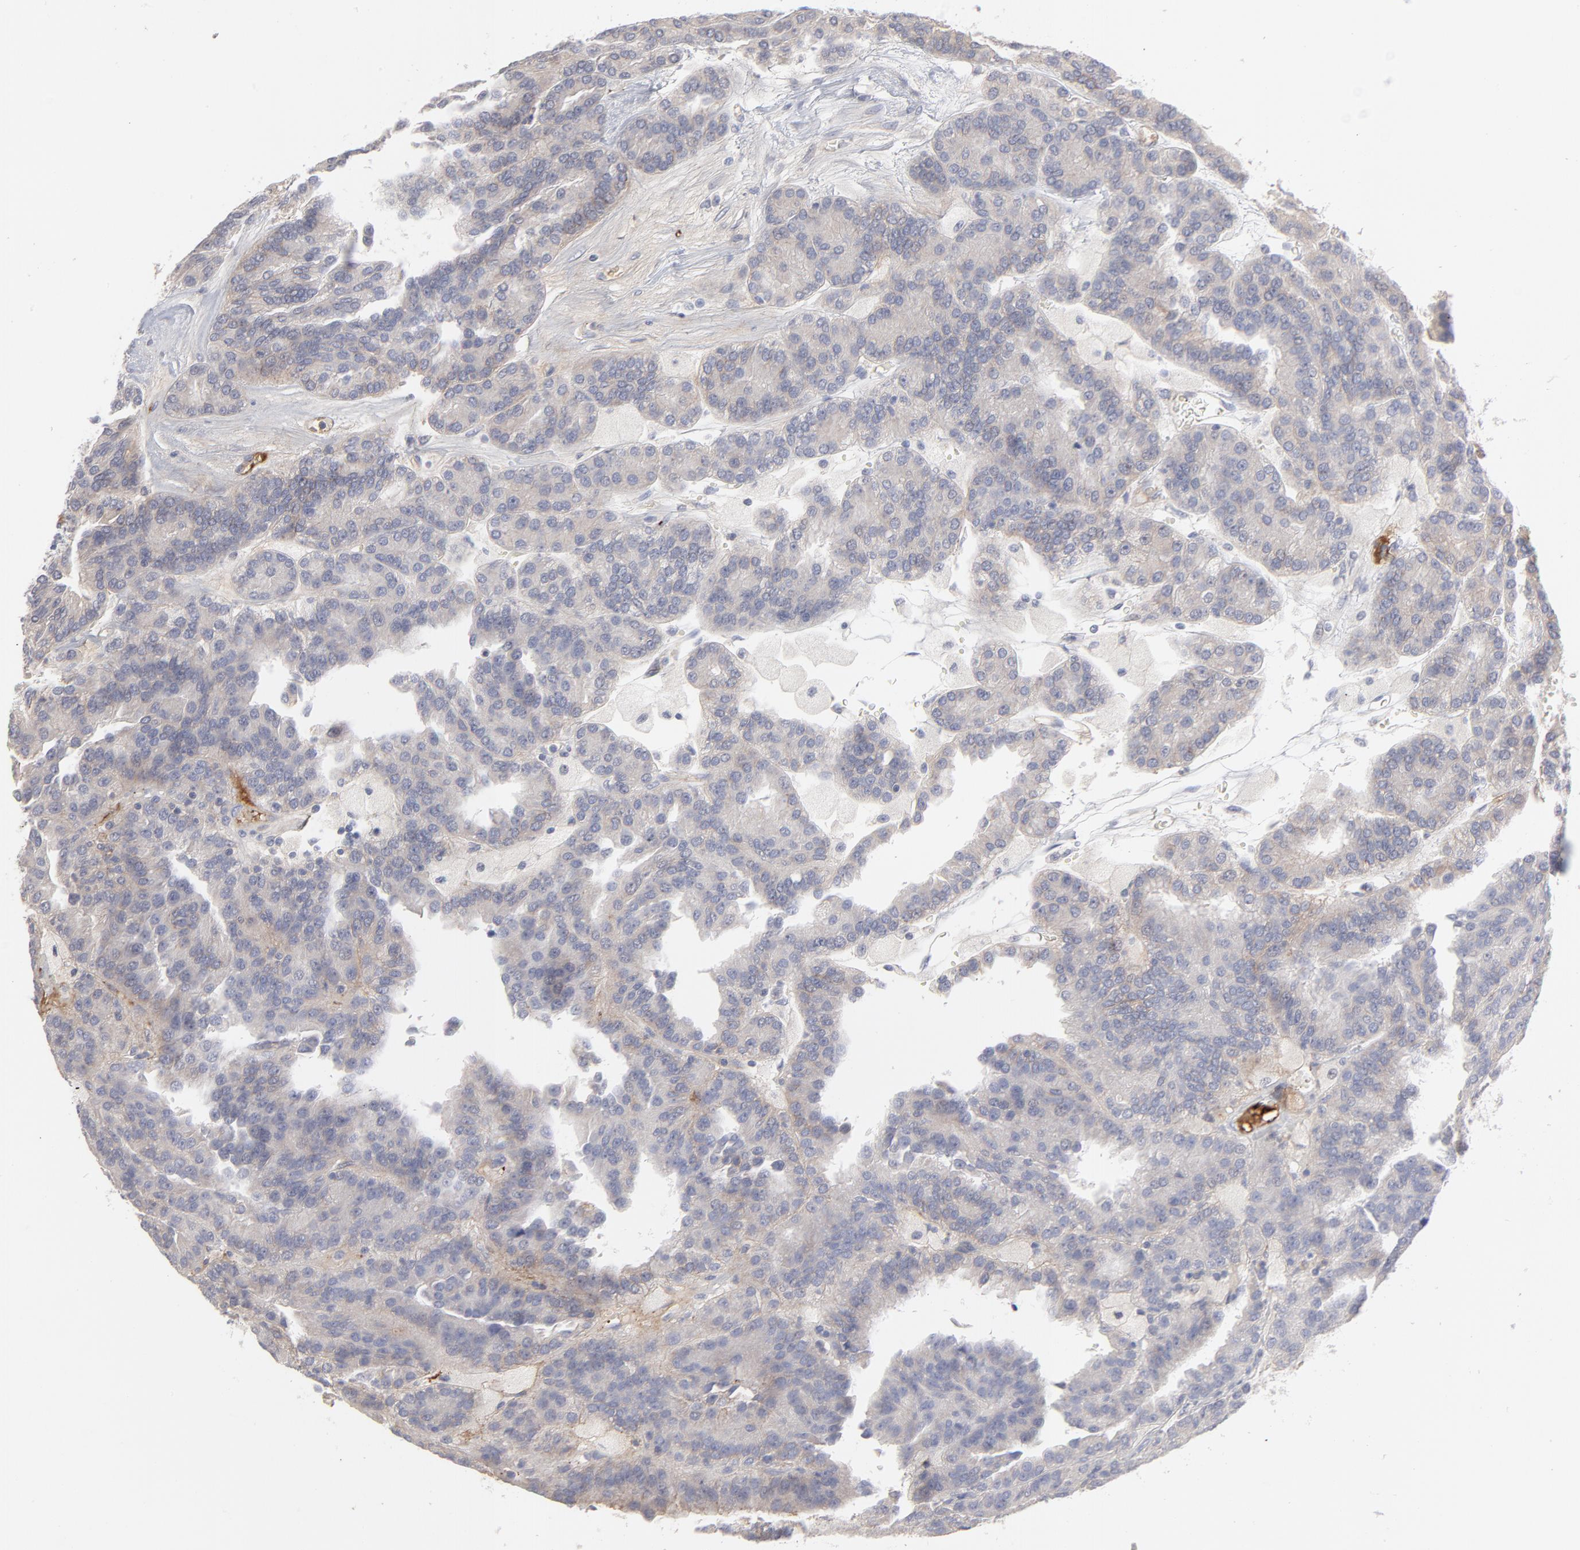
{"staining": {"intensity": "negative", "quantity": "none", "location": "none"}, "tissue": "renal cancer", "cell_type": "Tumor cells", "image_type": "cancer", "snomed": [{"axis": "morphology", "description": "Adenocarcinoma, NOS"}, {"axis": "topography", "description": "Kidney"}], "caption": "High power microscopy histopathology image of an immunohistochemistry micrograph of renal cancer (adenocarcinoma), revealing no significant staining in tumor cells. (DAB (3,3'-diaminobenzidine) immunohistochemistry (IHC) with hematoxylin counter stain).", "gene": "CCR3", "patient": {"sex": "male", "age": 46}}